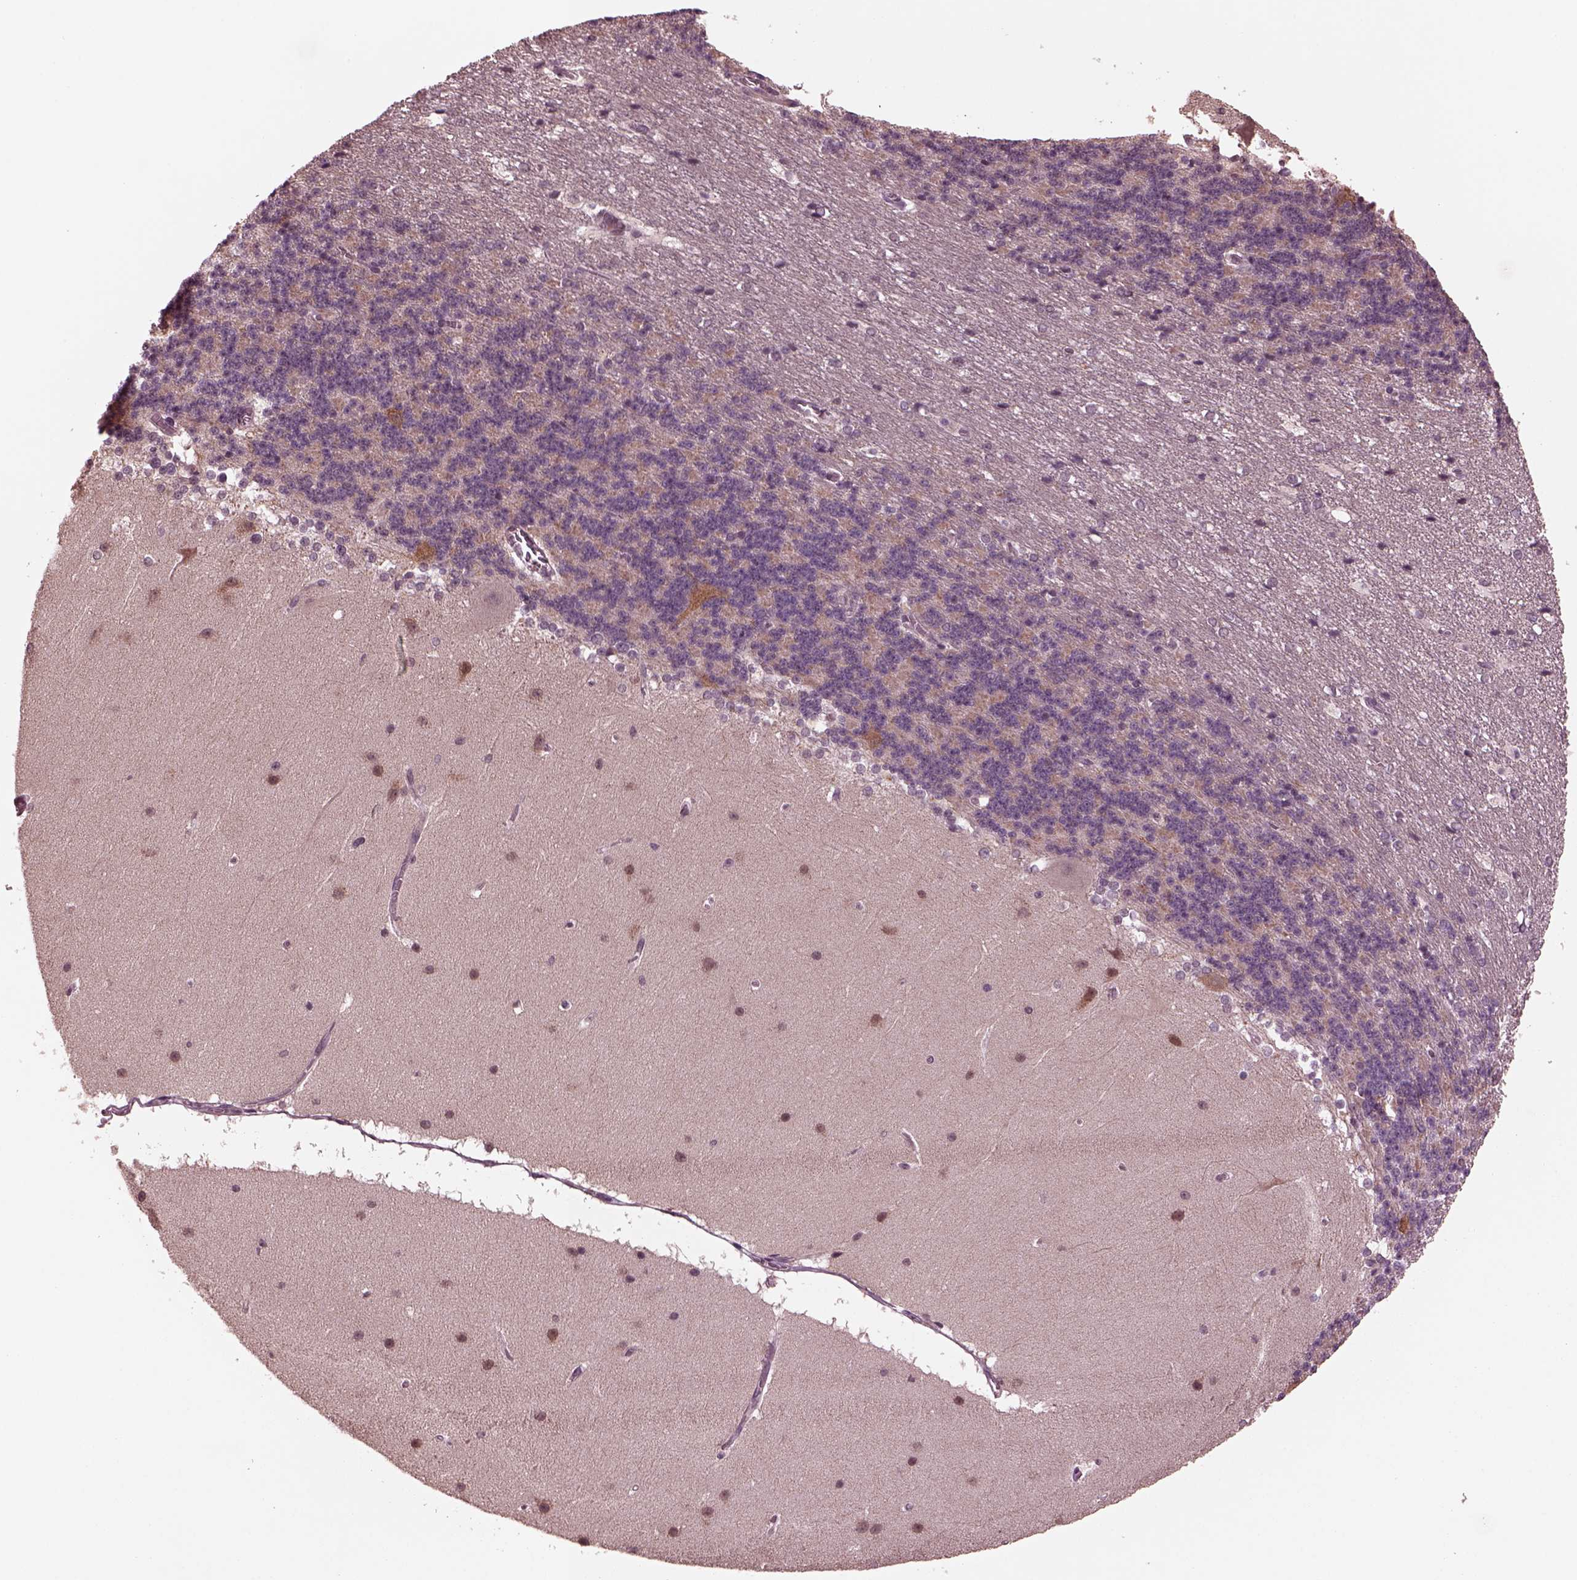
{"staining": {"intensity": "negative", "quantity": "none", "location": "none"}, "tissue": "cerebellum", "cell_type": "Cells in granular layer", "image_type": "normal", "snomed": [{"axis": "morphology", "description": "Normal tissue, NOS"}, {"axis": "topography", "description": "Cerebellum"}], "caption": "IHC micrograph of normal cerebellum stained for a protein (brown), which exhibits no expression in cells in granular layer. (DAB IHC with hematoxylin counter stain).", "gene": "NAP1L5", "patient": {"sex": "female", "age": 19}}